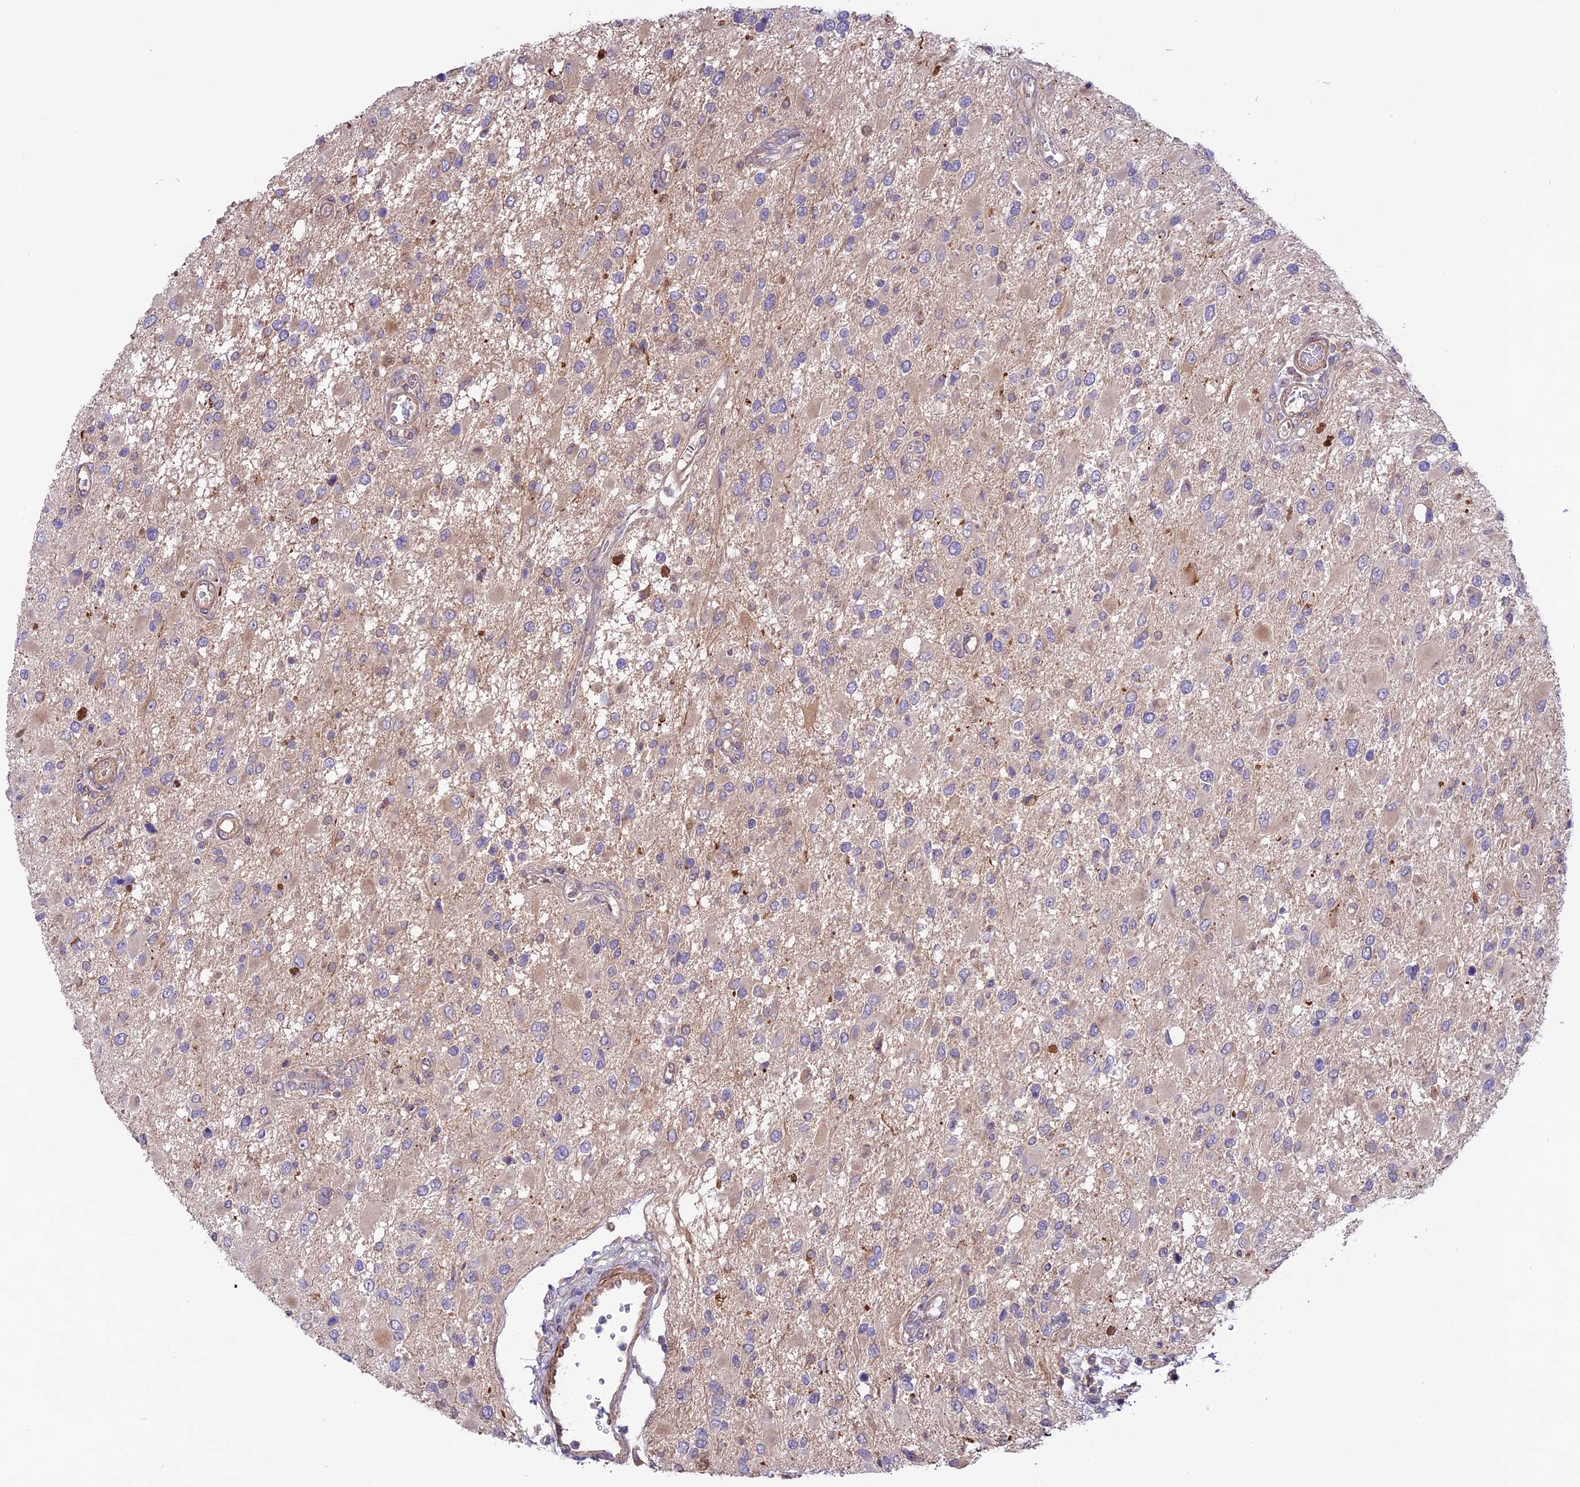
{"staining": {"intensity": "negative", "quantity": "none", "location": "none"}, "tissue": "glioma", "cell_type": "Tumor cells", "image_type": "cancer", "snomed": [{"axis": "morphology", "description": "Glioma, malignant, High grade"}, {"axis": "topography", "description": "Brain"}], "caption": "Human glioma stained for a protein using immunohistochemistry demonstrates no expression in tumor cells.", "gene": "COG8", "patient": {"sex": "male", "age": 53}}